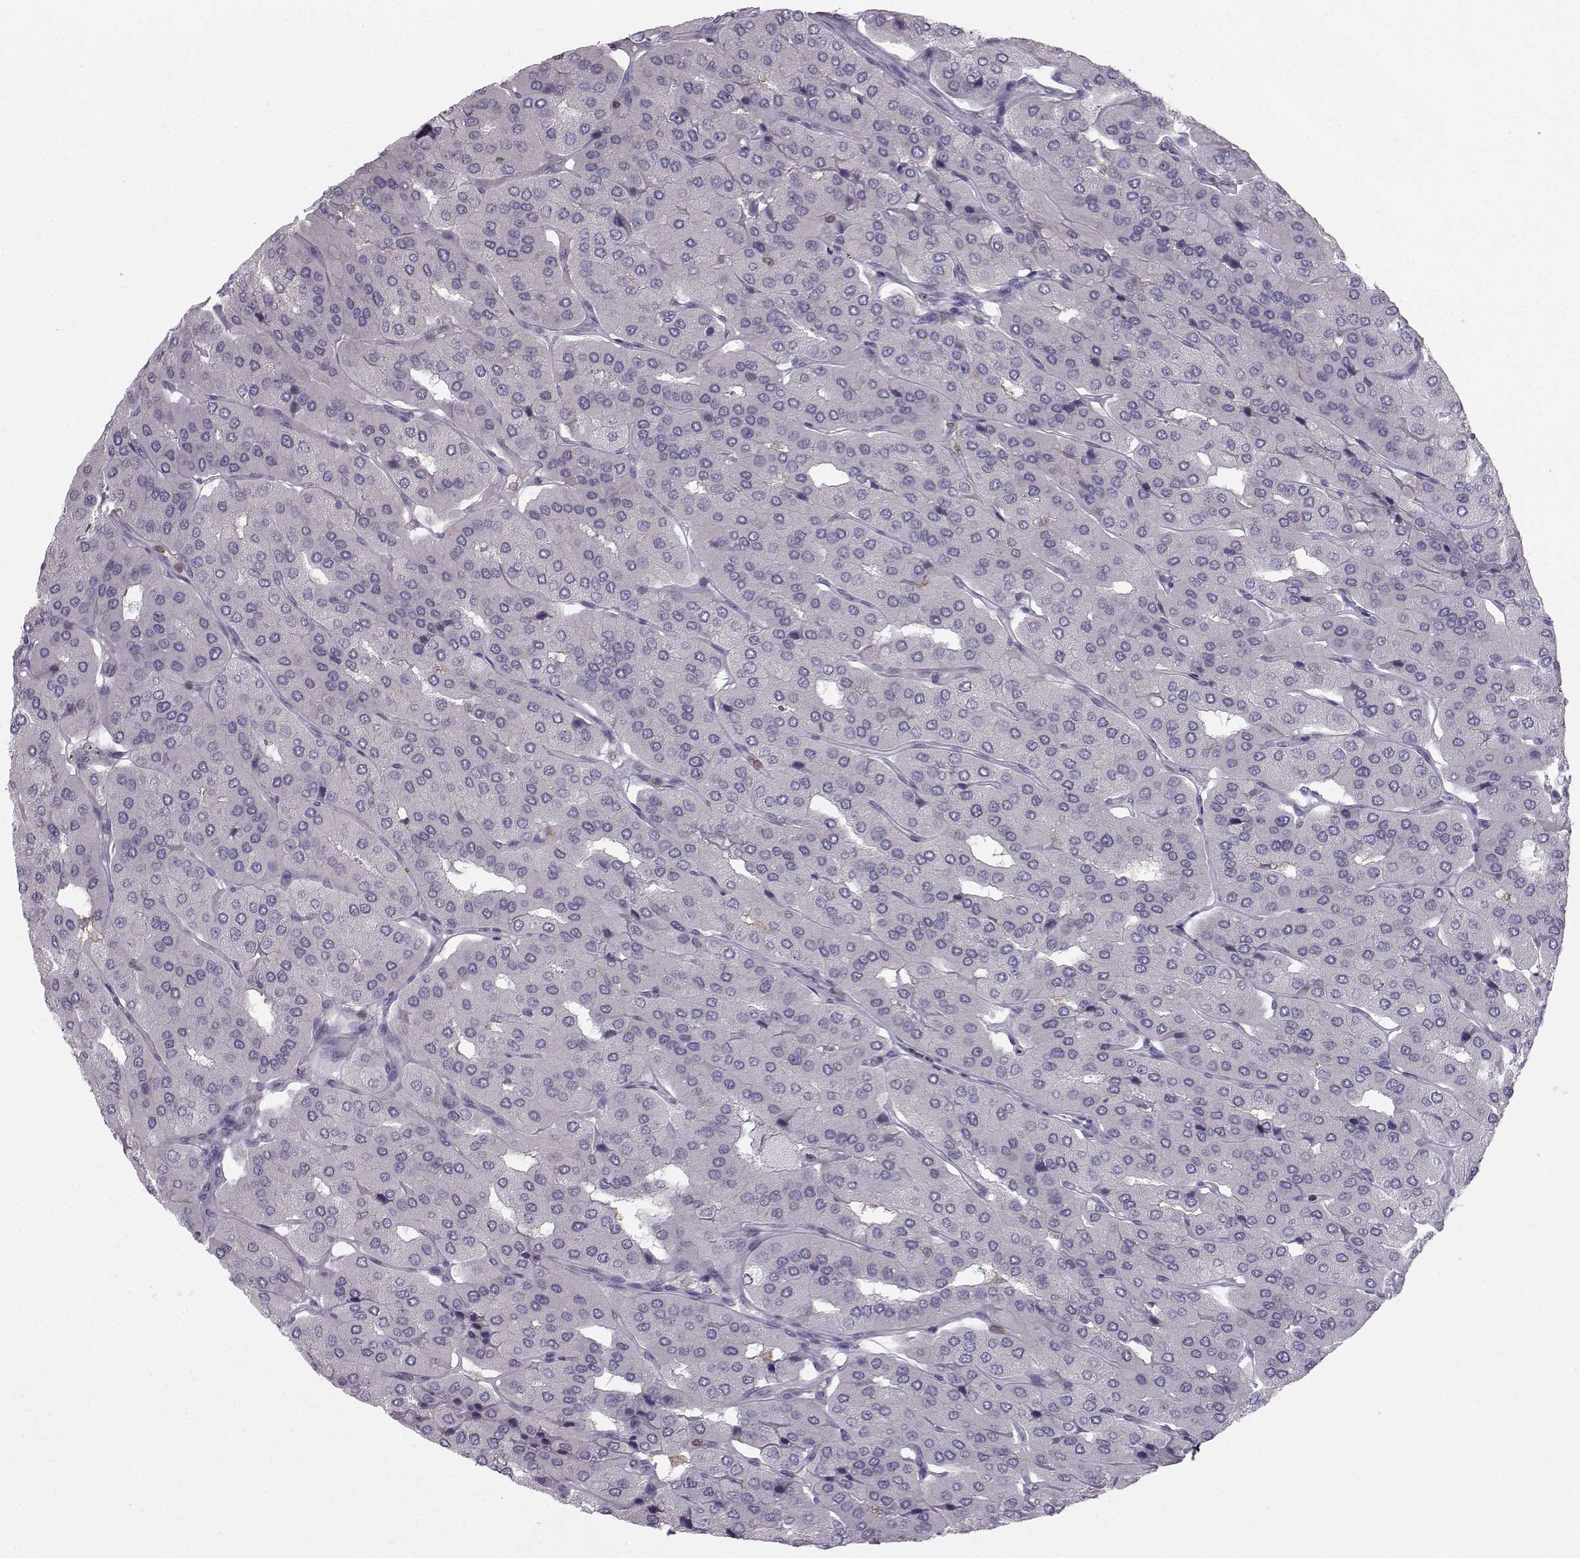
{"staining": {"intensity": "negative", "quantity": "none", "location": "none"}, "tissue": "parathyroid gland", "cell_type": "Glandular cells", "image_type": "normal", "snomed": [{"axis": "morphology", "description": "Normal tissue, NOS"}, {"axis": "morphology", "description": "Adenoma, NOS"}, {"axis": "topography", "description": "Parathyroid gland"}], "caption": "Human parathyroid gland stained for a protein using immunohistochemistry exhibits no positivity in glandular cells.", "gene": "ZBTB32", "patient": {"sex": "female", "age": 86}}